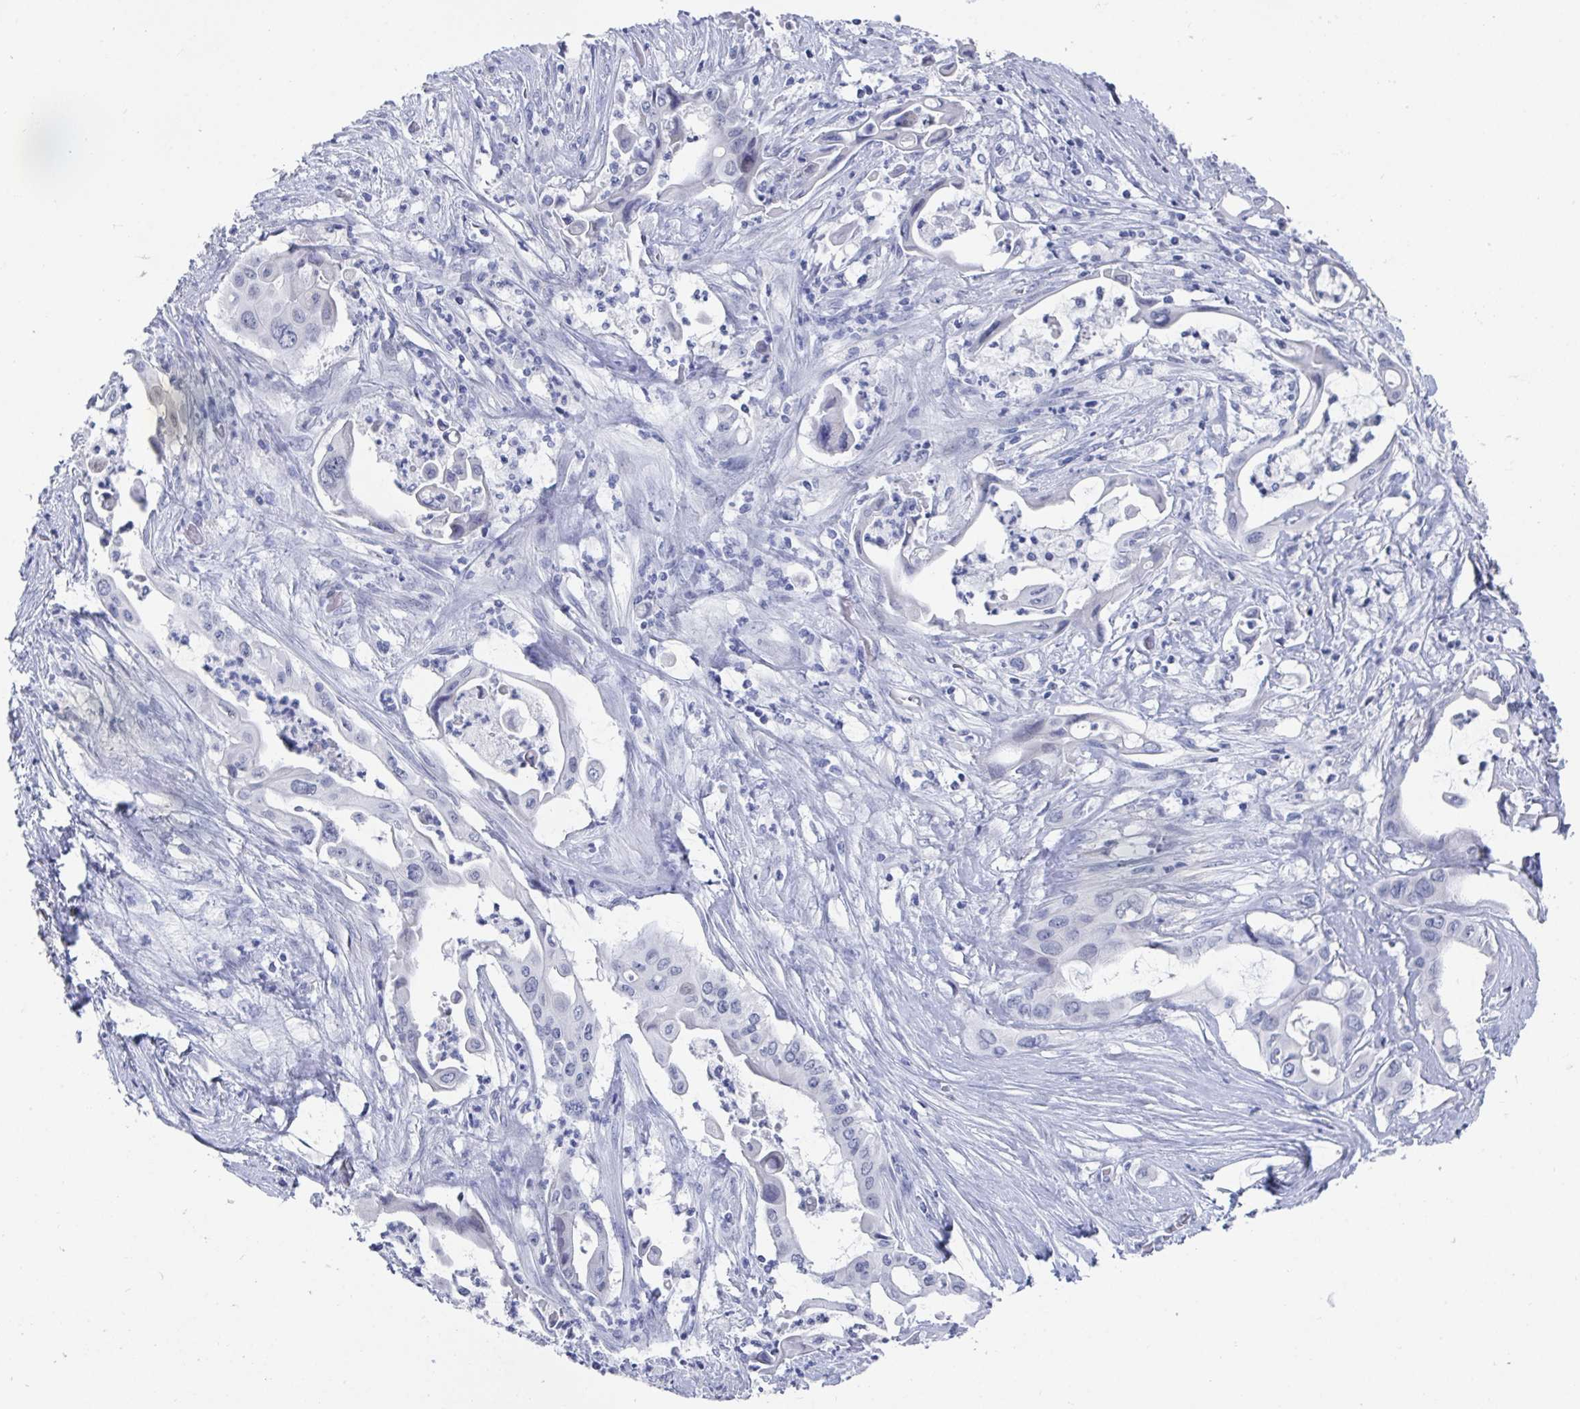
{"staining": {"intensity": "negative", "quantity": "none", "location": "none"}, "tissue": "pancreatic cancer", "cell_type": "Tumor cells", "image_type": "cancer", "snomed": [{"axis": "morphology", "description": "Adenocarcinoma, NOS"}, {"axis": "topography", "description": "Pancreas"}], "caption": "Immunohistochemistry (IHC) micrograph of neoplastic tissue: human pancreatic cancer stained with DAB (3,3'-diaminobenzidine) shows no significant protein expression in tumor cells.", "gene": "CAMKV", "patient": {"sex": "female", "age": 77}}